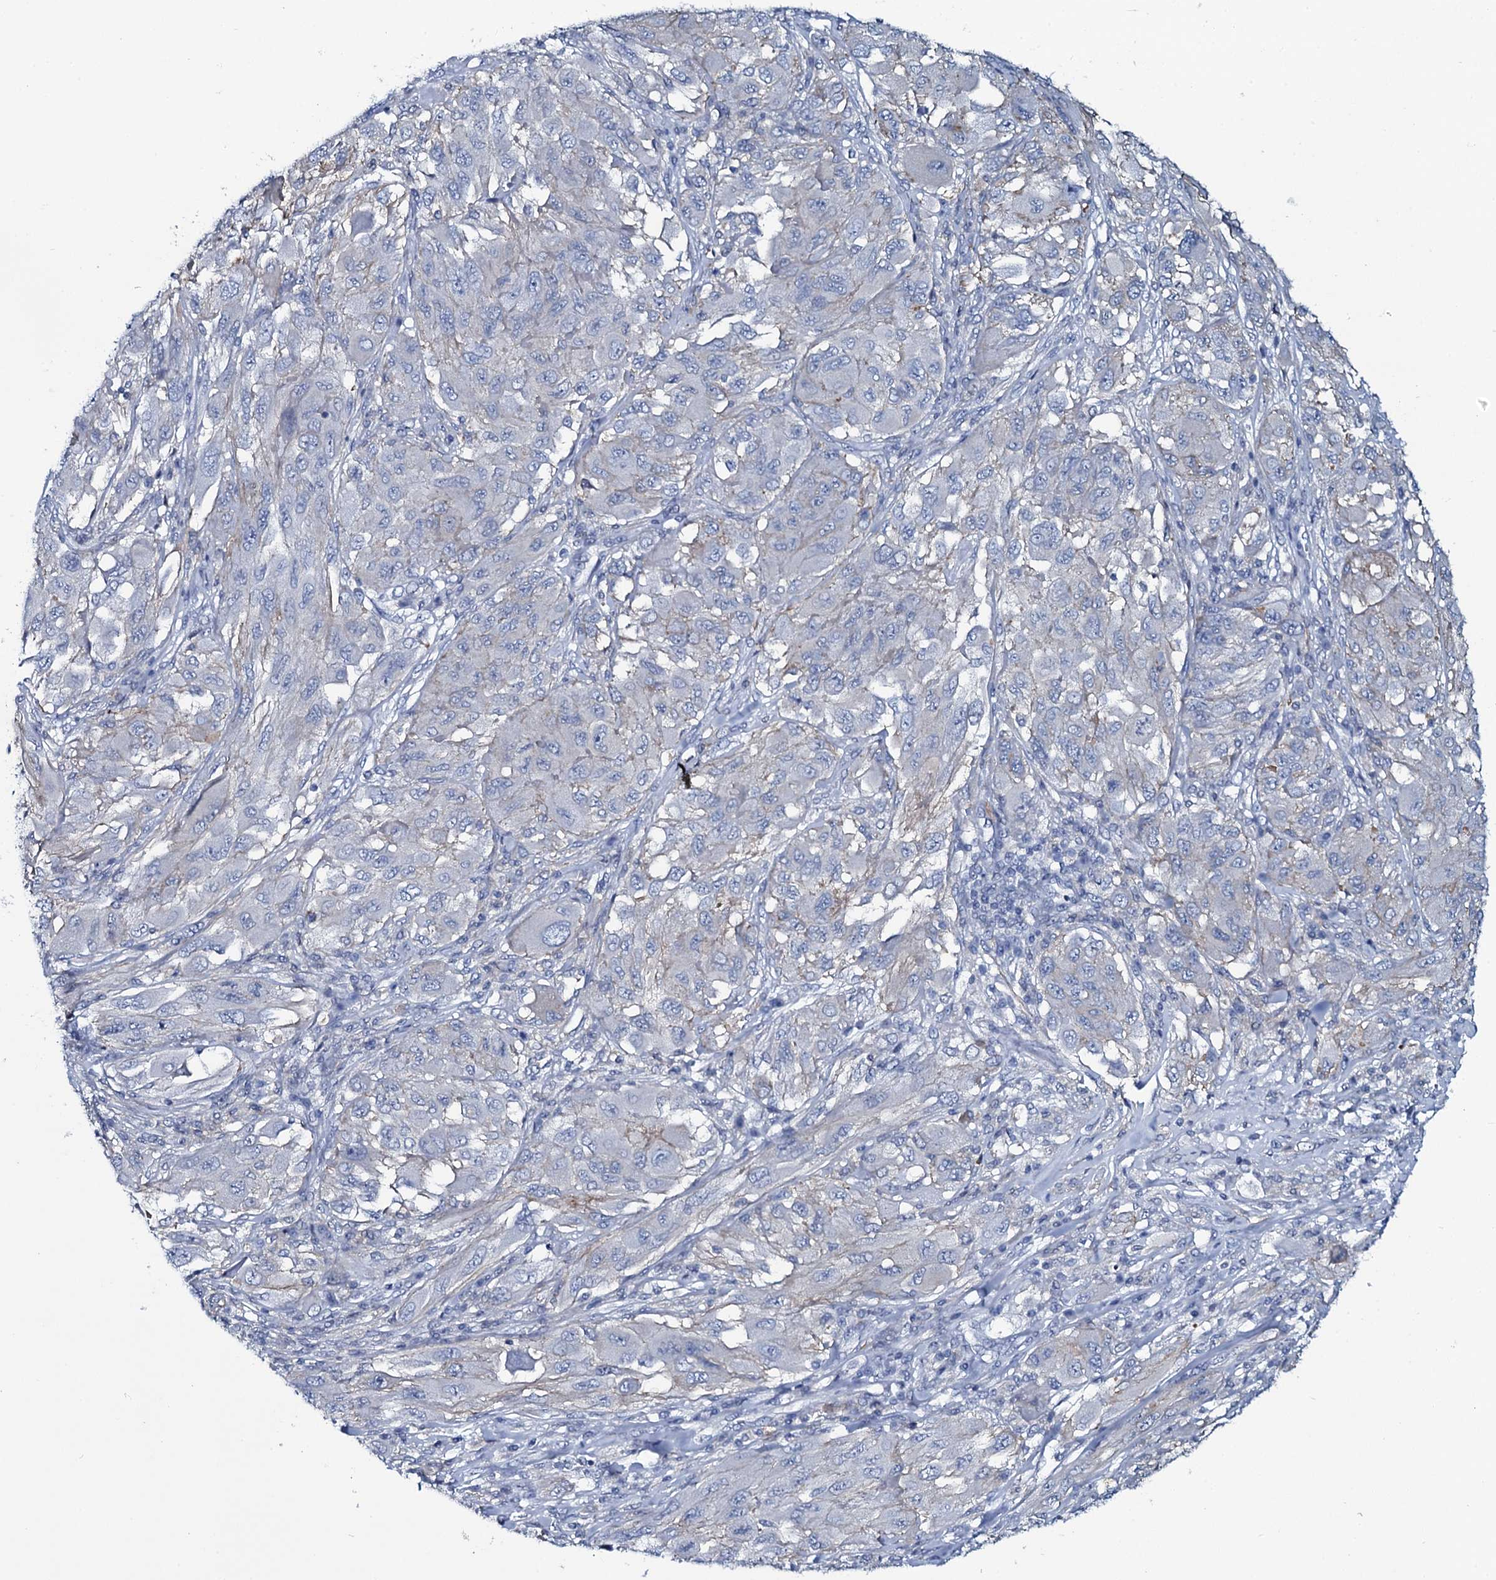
{"staining": {"intensity": "negative", "quantity": "none", "location": "none"}, "tissue": "melanoma", "cell_type": "Tumor cells", "image_type": "cancer", "snomed": [{"axis": "morphology", "description": "Malignant melanoma, NOS"}, {"axis": "topography", "description": "Skin"}], "caption": "DAB immunohistochemical staining of human melanoma displays no significant positivity in tumor cells.", "gene": "SLC4A7", "patient": {"sex": "female", "age": 91}}